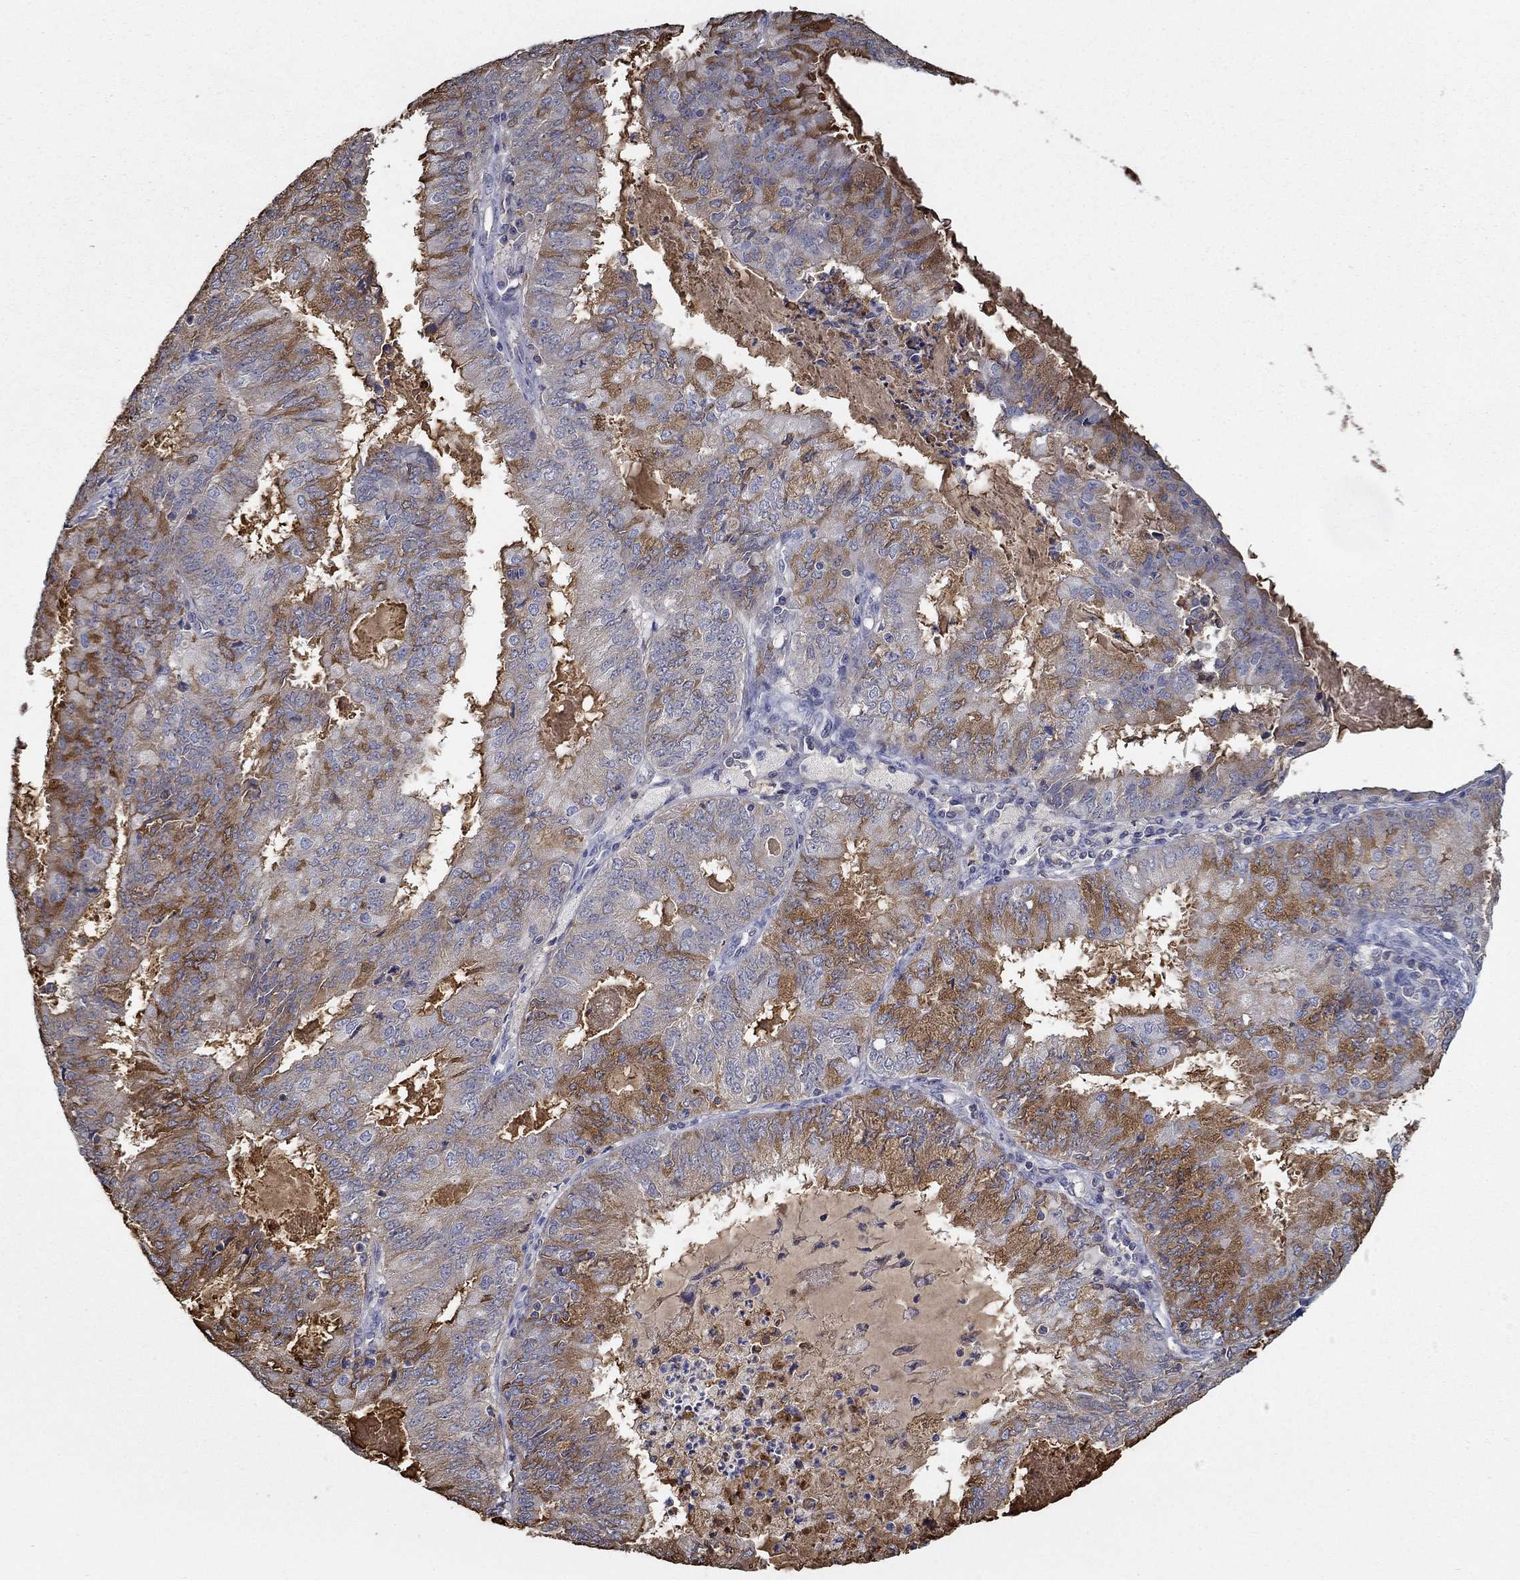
{"staining": {"intensity": "weak", "quantity": "25%-75%", "location": "cytoplasmic/membranous"}, "tissue": "endometrial cancer", "cell_type": "Tumor cells", "image_type": "cancer", "snomed": [{"axis": "morphology", "description": "Adenocarcinoma, NOS"}, {"axis": "topography", "description": "Endometrium"}], "caption": "Endometrial adenocarcinoma stained with DAB immunohistochemistry shows low levels of weak cytoplasmic/membranous positivity in about 25%-75% of tumor cells.", "gene": "IL10", "patient": {"sex": "female", "age": 57}}